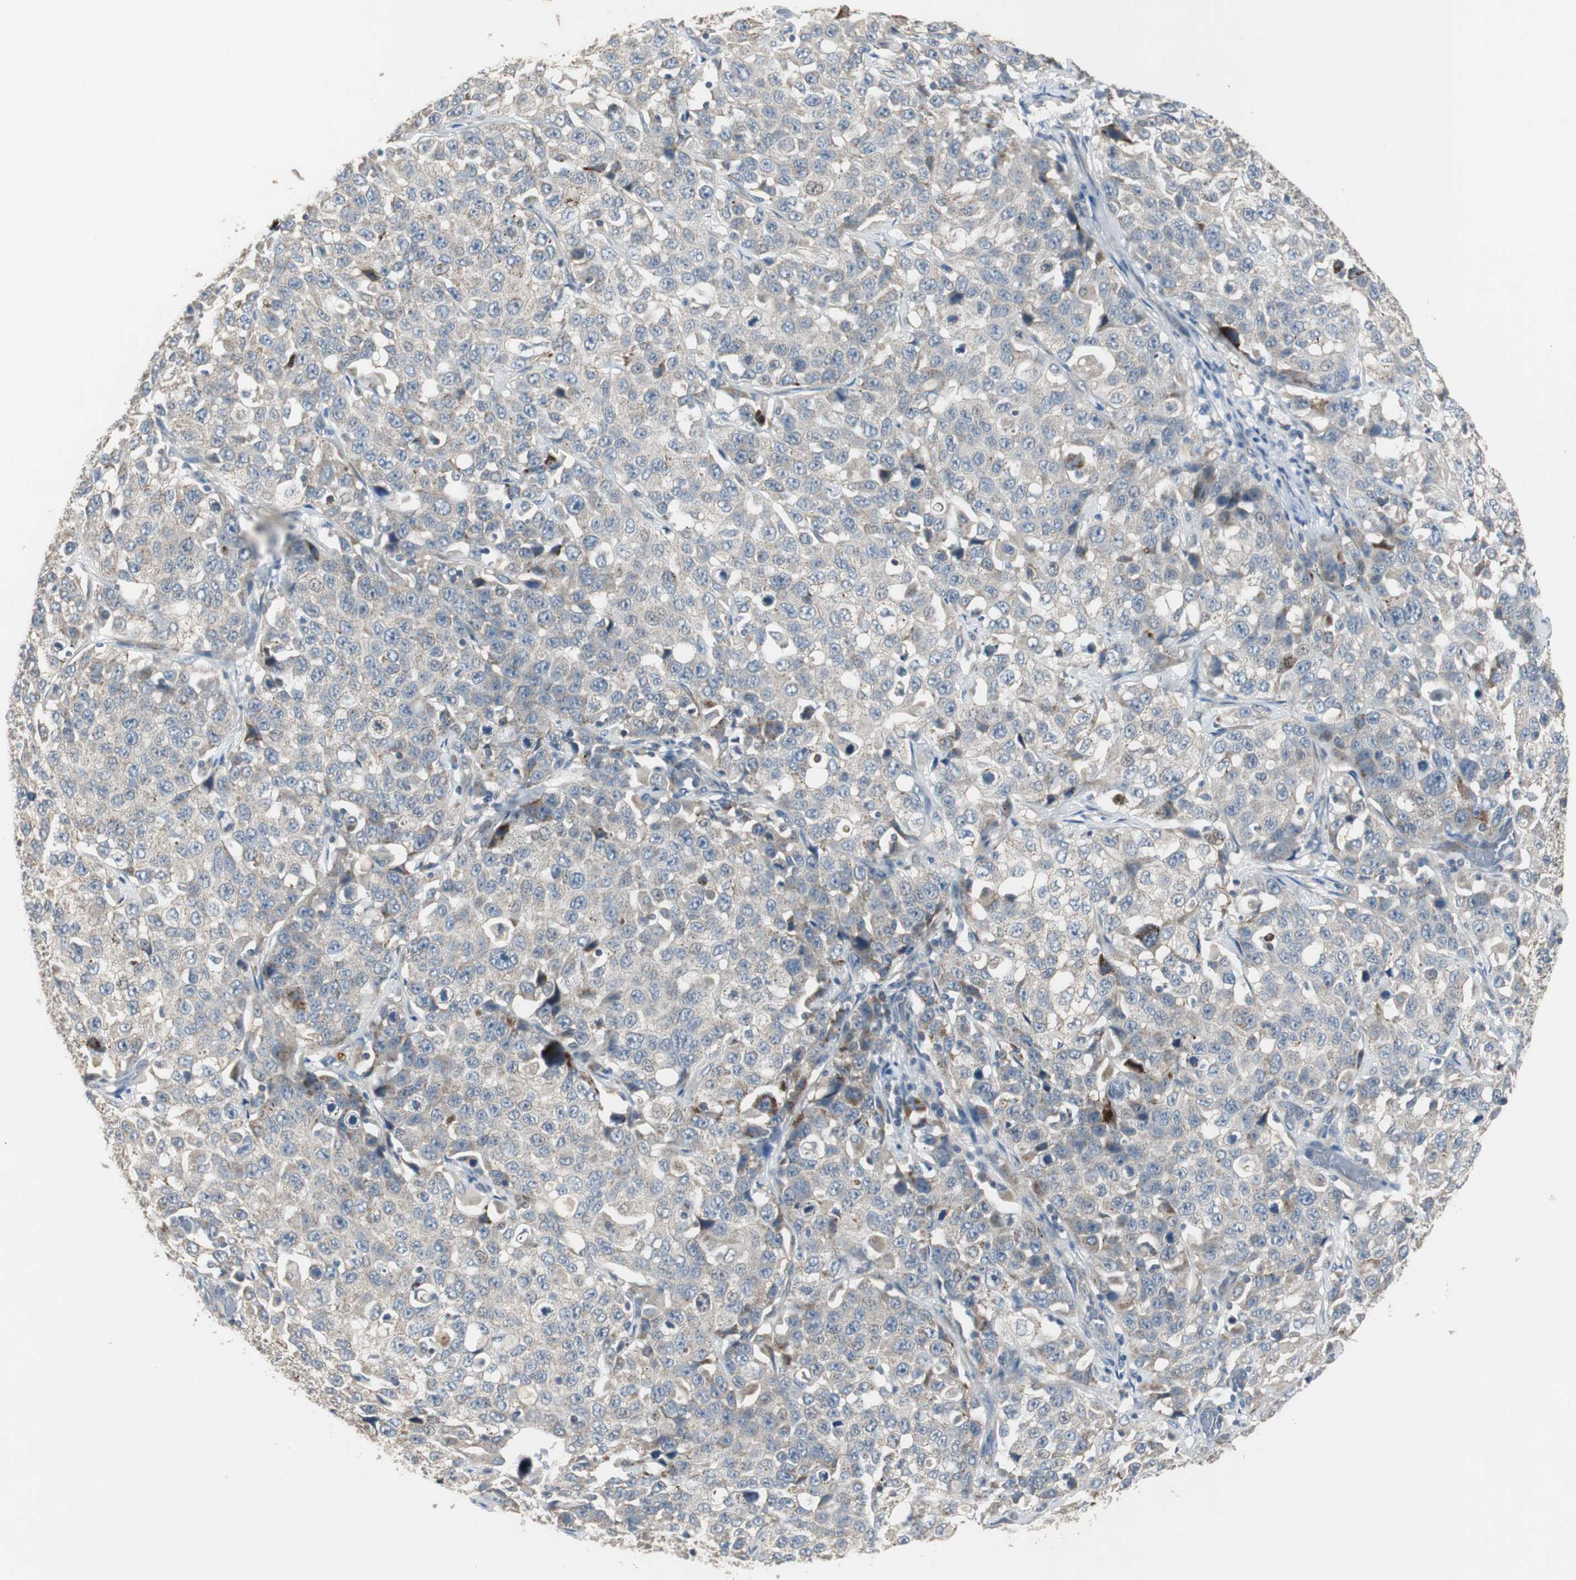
{"staining": {"intensity": "weak", "quantity": ">75%", "location": "cytoplasmic/membranous"}, "tissue": "stomach cancer", "cell_type": "Tumor cells", "image_type": "cancer", "snomed": [{"axis": "morphology", "description": "Normal tissue, NOS"}, {"axis": "morphology", "description": "Adenocarcinoma, NOS"}, {"axis": "topography", "description": "Stomach"}], "caption": "About >75% of tumor cells in human stomach cancer (adenocarcinoma) exhibit weak cytoplasmic/membranous protein expression as visualized by brown immunohistochemical staining.", "gene": "MYT1", "patient": {"sex": "male", "age": 48}}